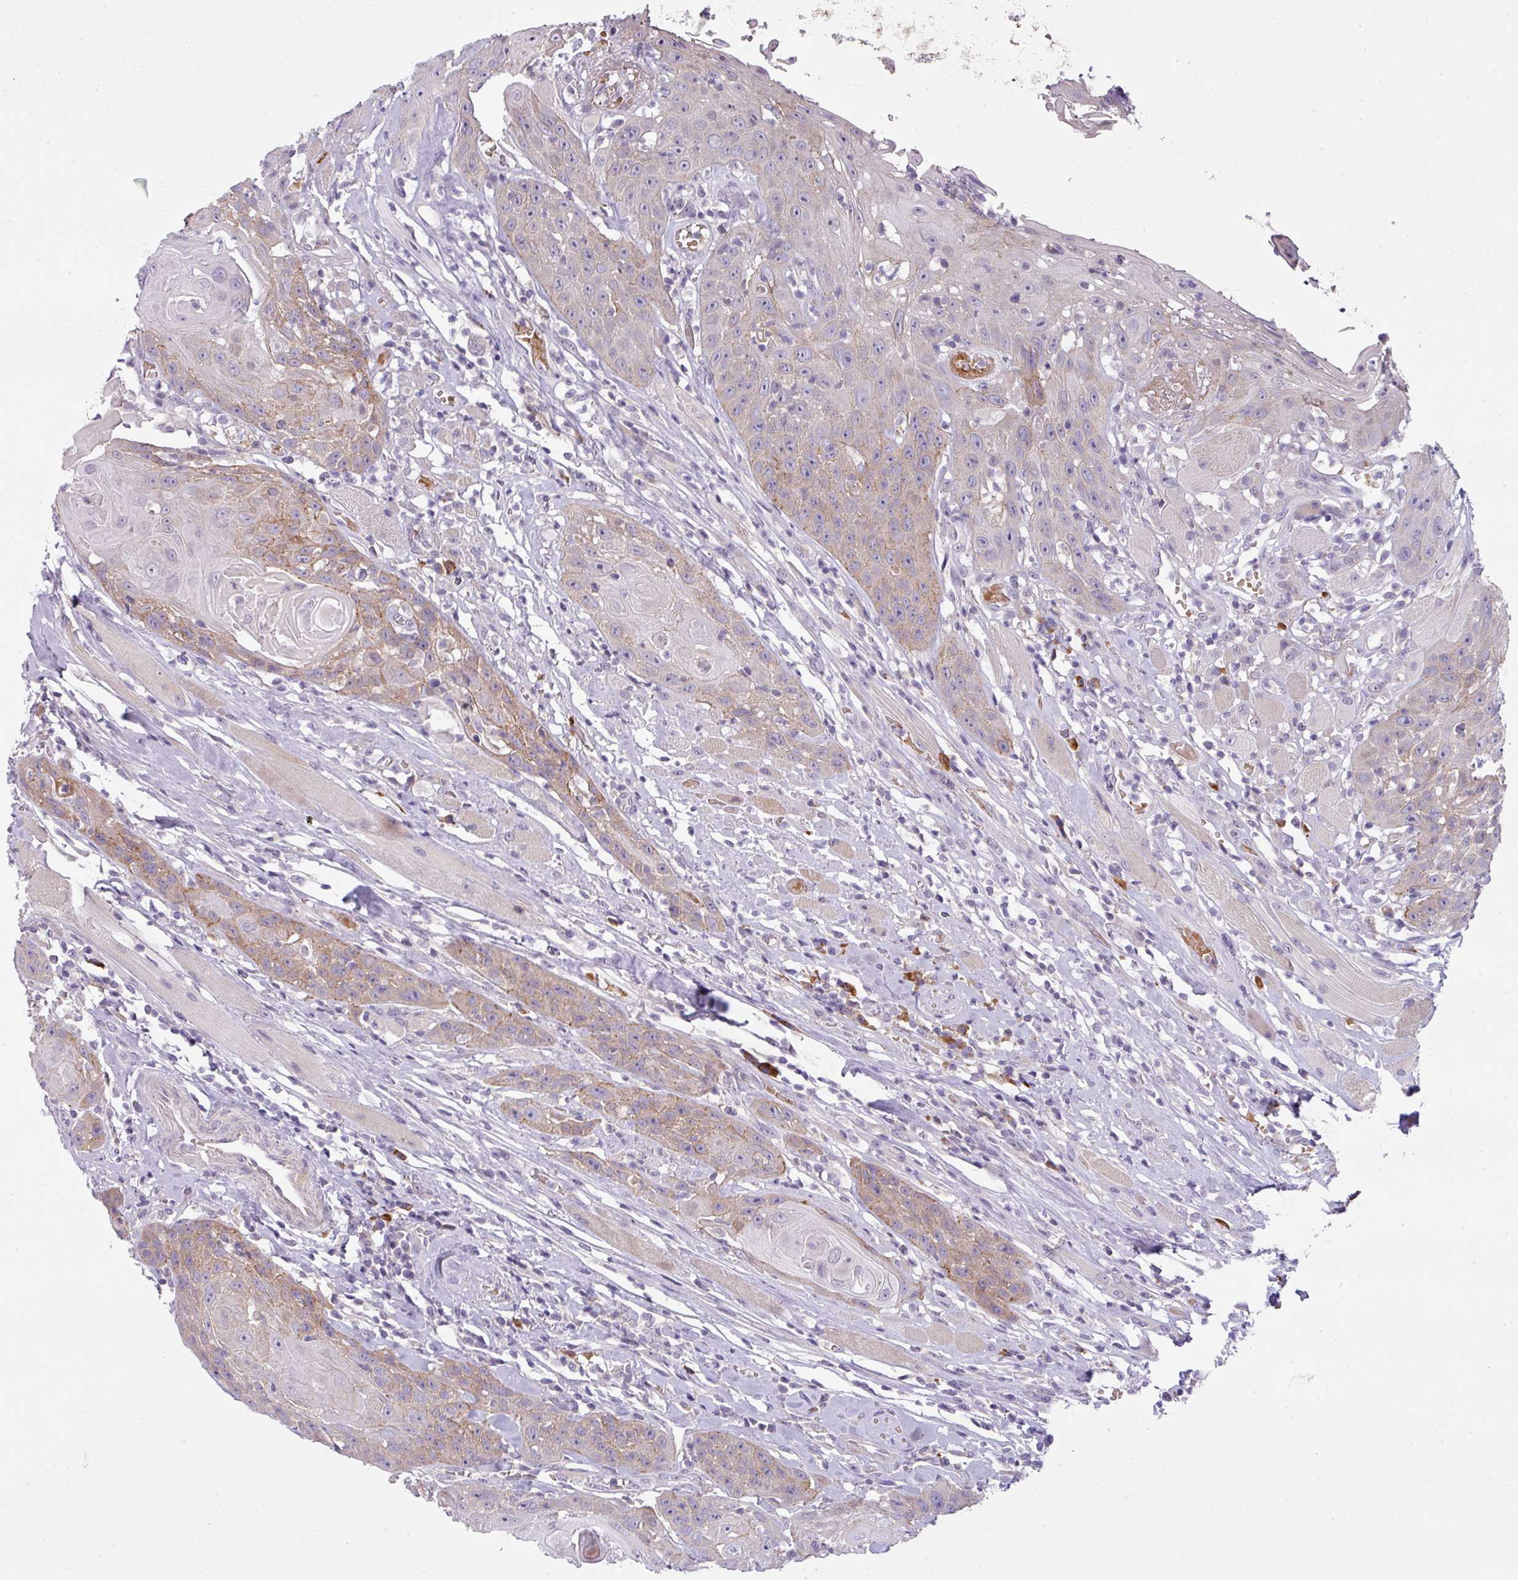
{"staining": {"intensity": "weak", "quantity": "25%-75%", "location": "cytoplasmic/membranous"}, "tissue": "head and neck cancer", "cell_type": "Tumor cells", "image_type": "cancer", "snomed": [{"axis": "morphology", "description": "Squamous cell carcinoma, NOS"}, {"axis": "topography", "description": "Head-Neck"}], "caption": "Head and neck cancer (squamous cell carcinoma) was stained to show a protein in brown. There is low levels of weak cytoplasmic/membranous positivity in approximately 25%-75% of tumor cells.", "gene": "C2orf68", "patient": {"sex": "female", "age": 59}}